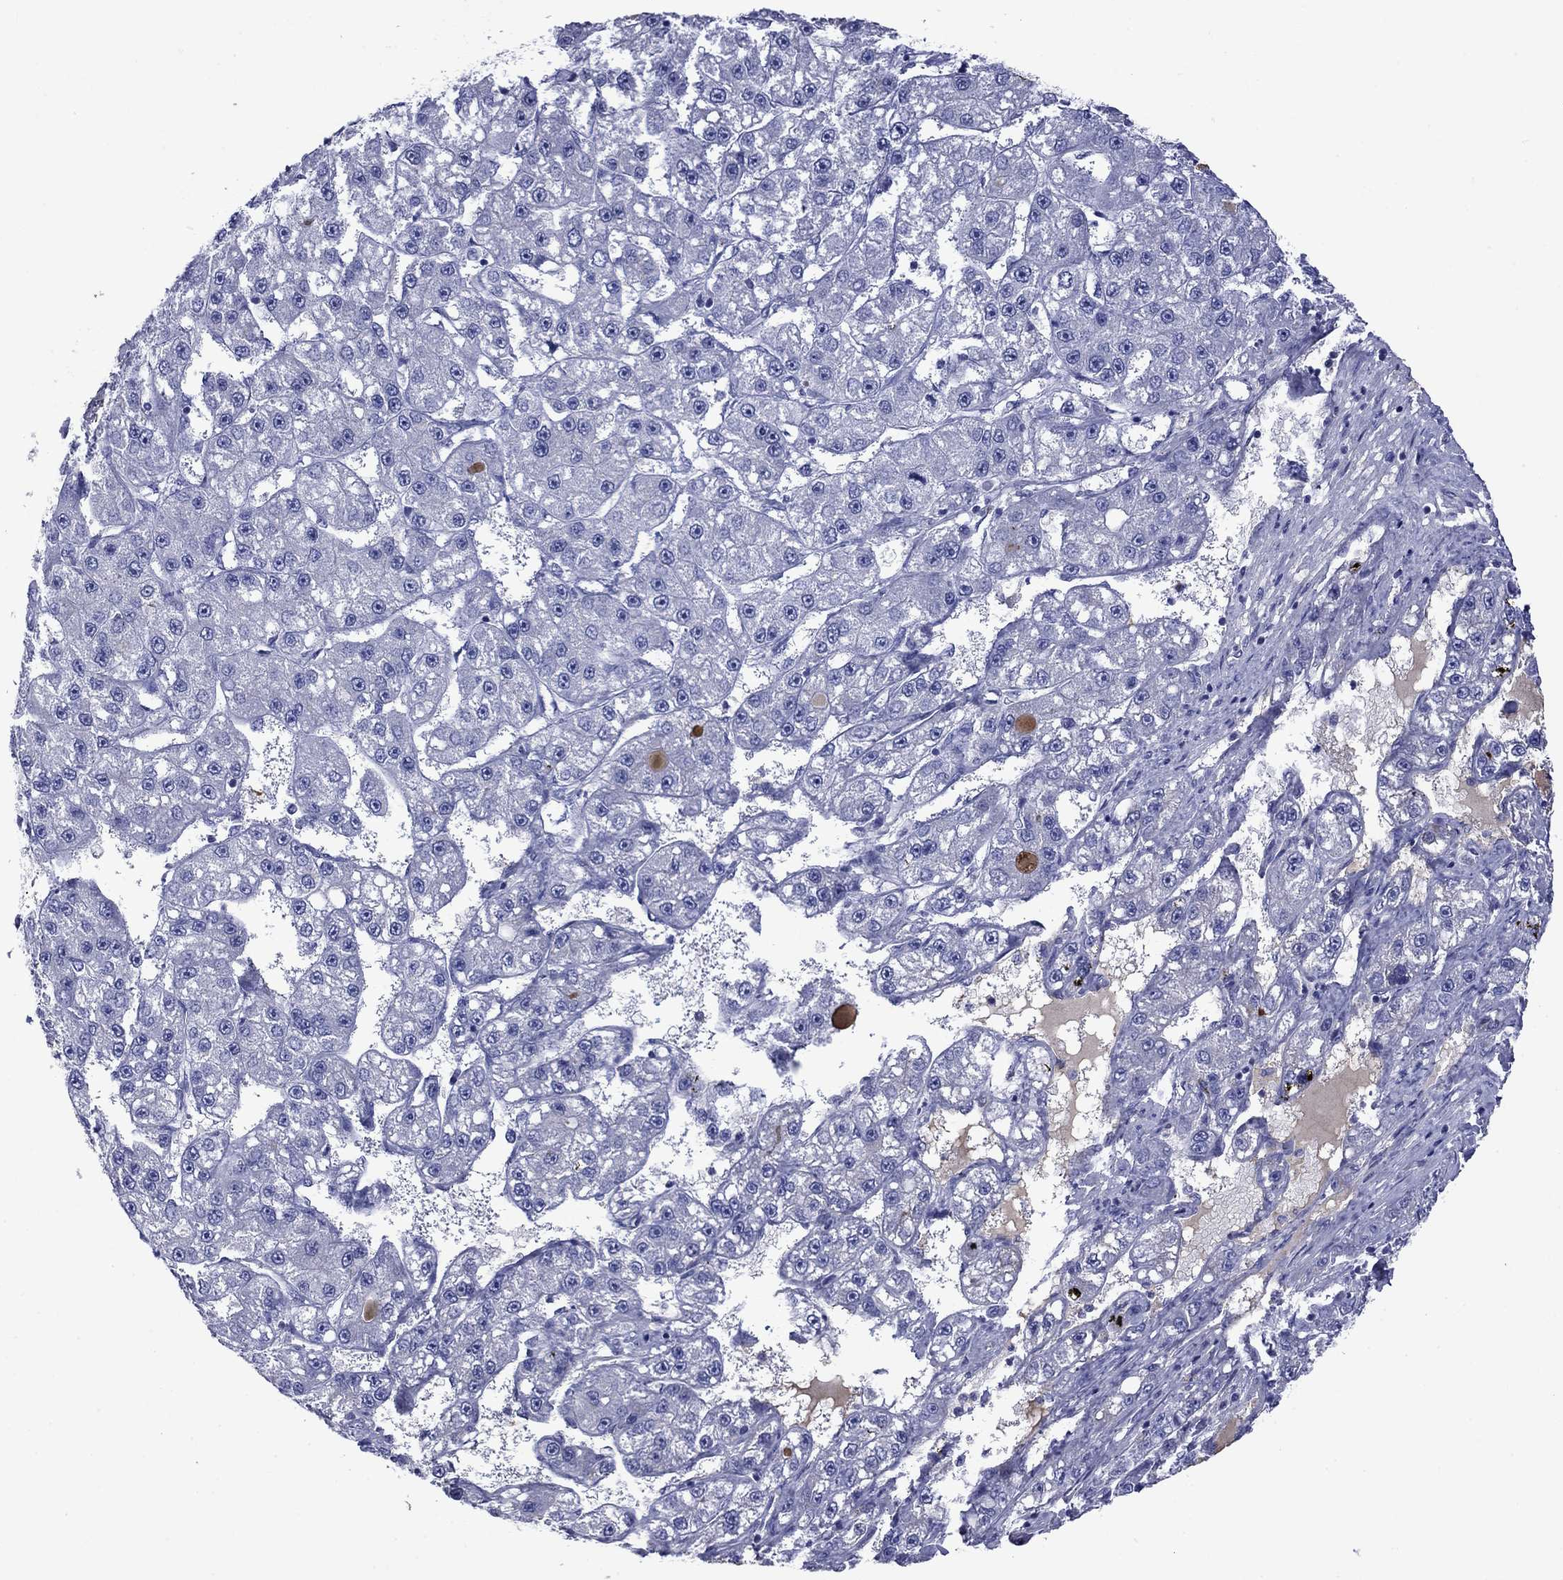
{"staining": {"intensity": "negative", "quantity": "none", "location": "none"}, "tissue": "liver cancer", "cell_type": "Tumor cells", "image_type": "cancer", "snomed": [{"axis": "morphology", "description": "Carcinoma, Hepatocellular, NOS"}, {"axis": "topography", "description": "Liver"}], "caption": "Human liver cancer stained for a protein using immunohistochemistry (IHC) displays no positivity in tumor cells.", "gene": "APOA2", "patient": {"sex": "female", "age": 65}}